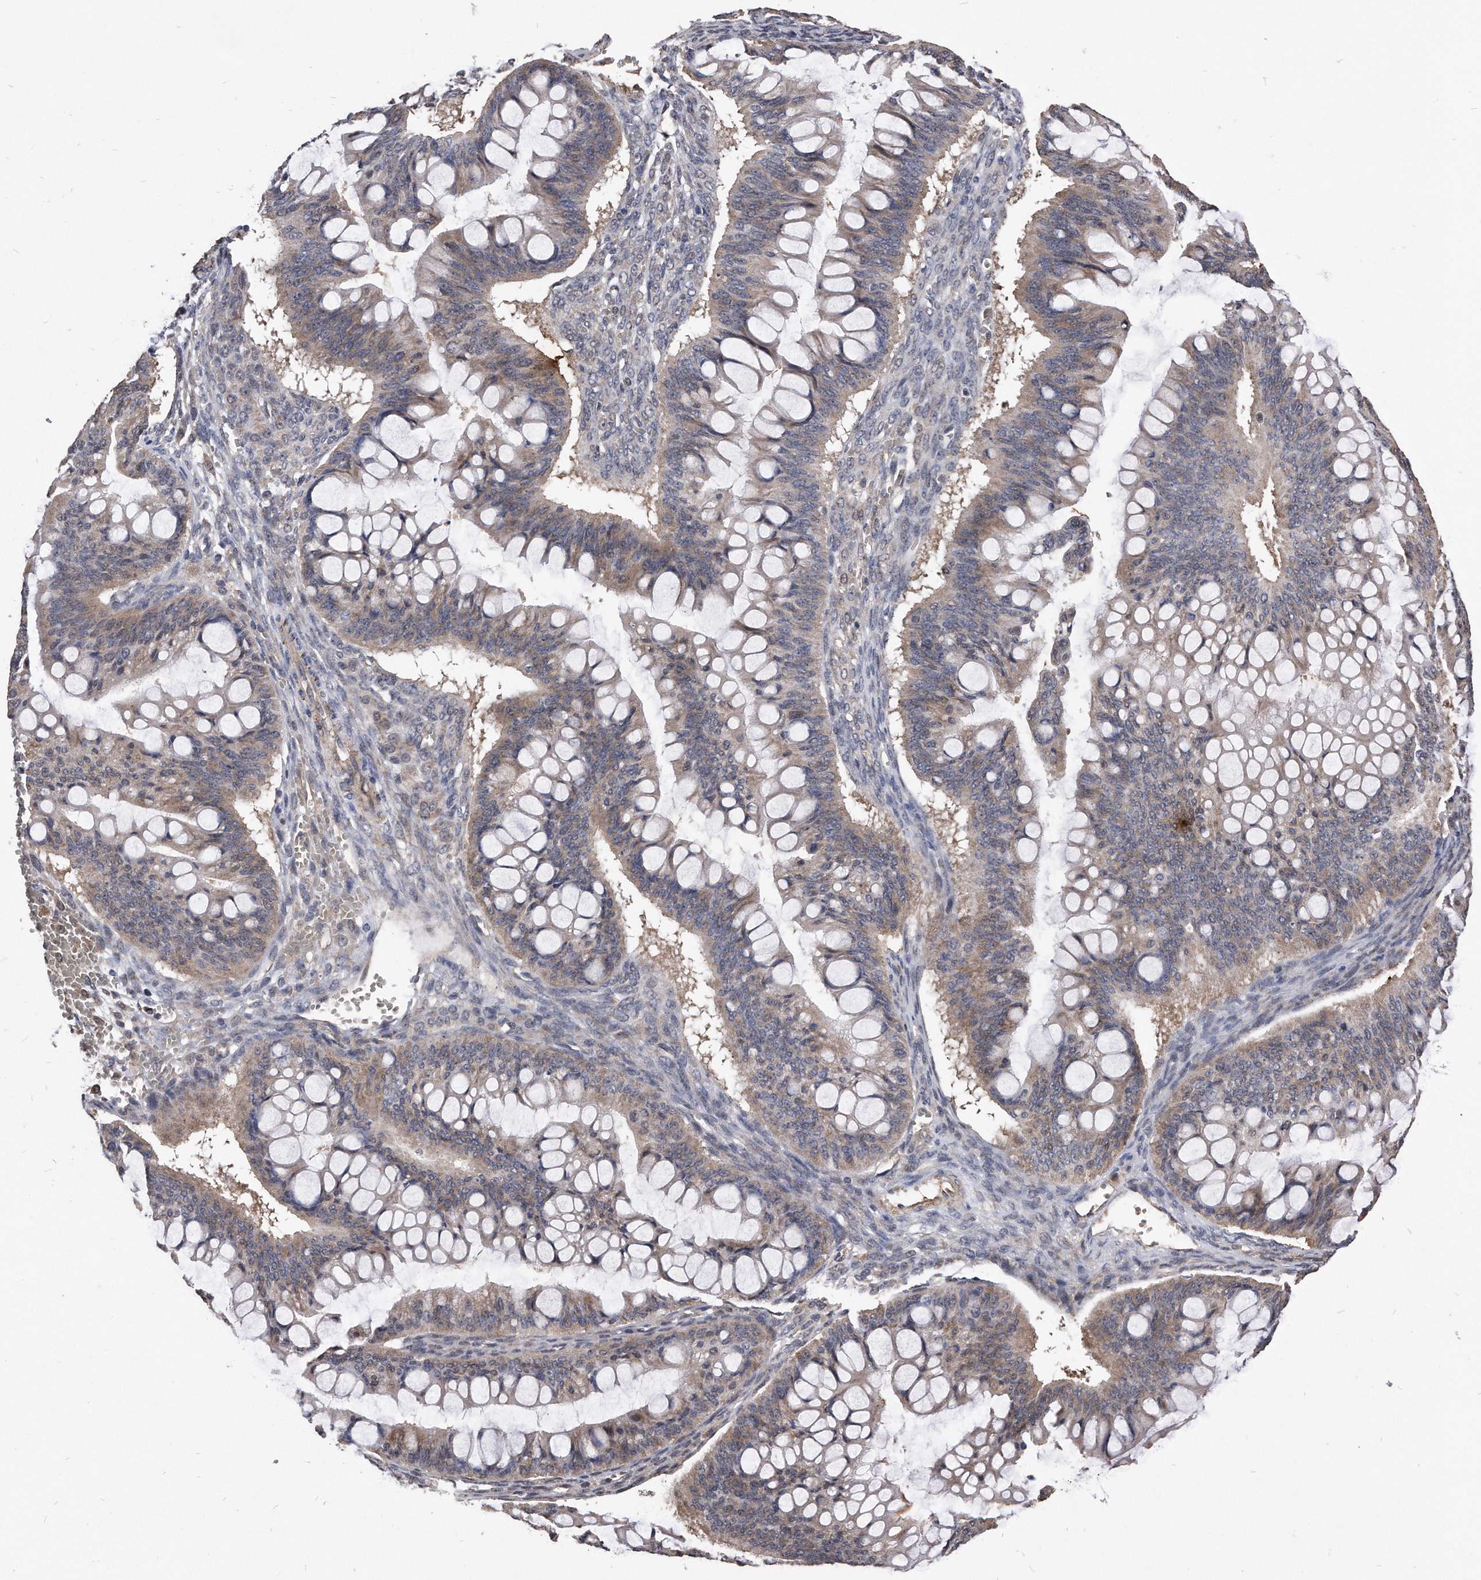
{"staining": {"intensity": "weak", "quantity": ">75%", "location": "cytoplasmic/membranous"}, "tissue": "ovarian cancer", "cell_type": "Tumor cells", "image_type": "cancer", "snomed": [{"axis": "morphology", "description": "Cystadenocarcinoma, mucinous, NOS"}, {"axis": "topography", "description": "Ovary"}], "caption": "Immunohistochemical staining of human ovarian mucinous cystadenocarcinoma exhibits low levels of weak cytoplasmic/membranous expression in approximately >75% of tumor cells.", "gene": "IL20RA", "patient": {"sex": "female", "age": 73}}